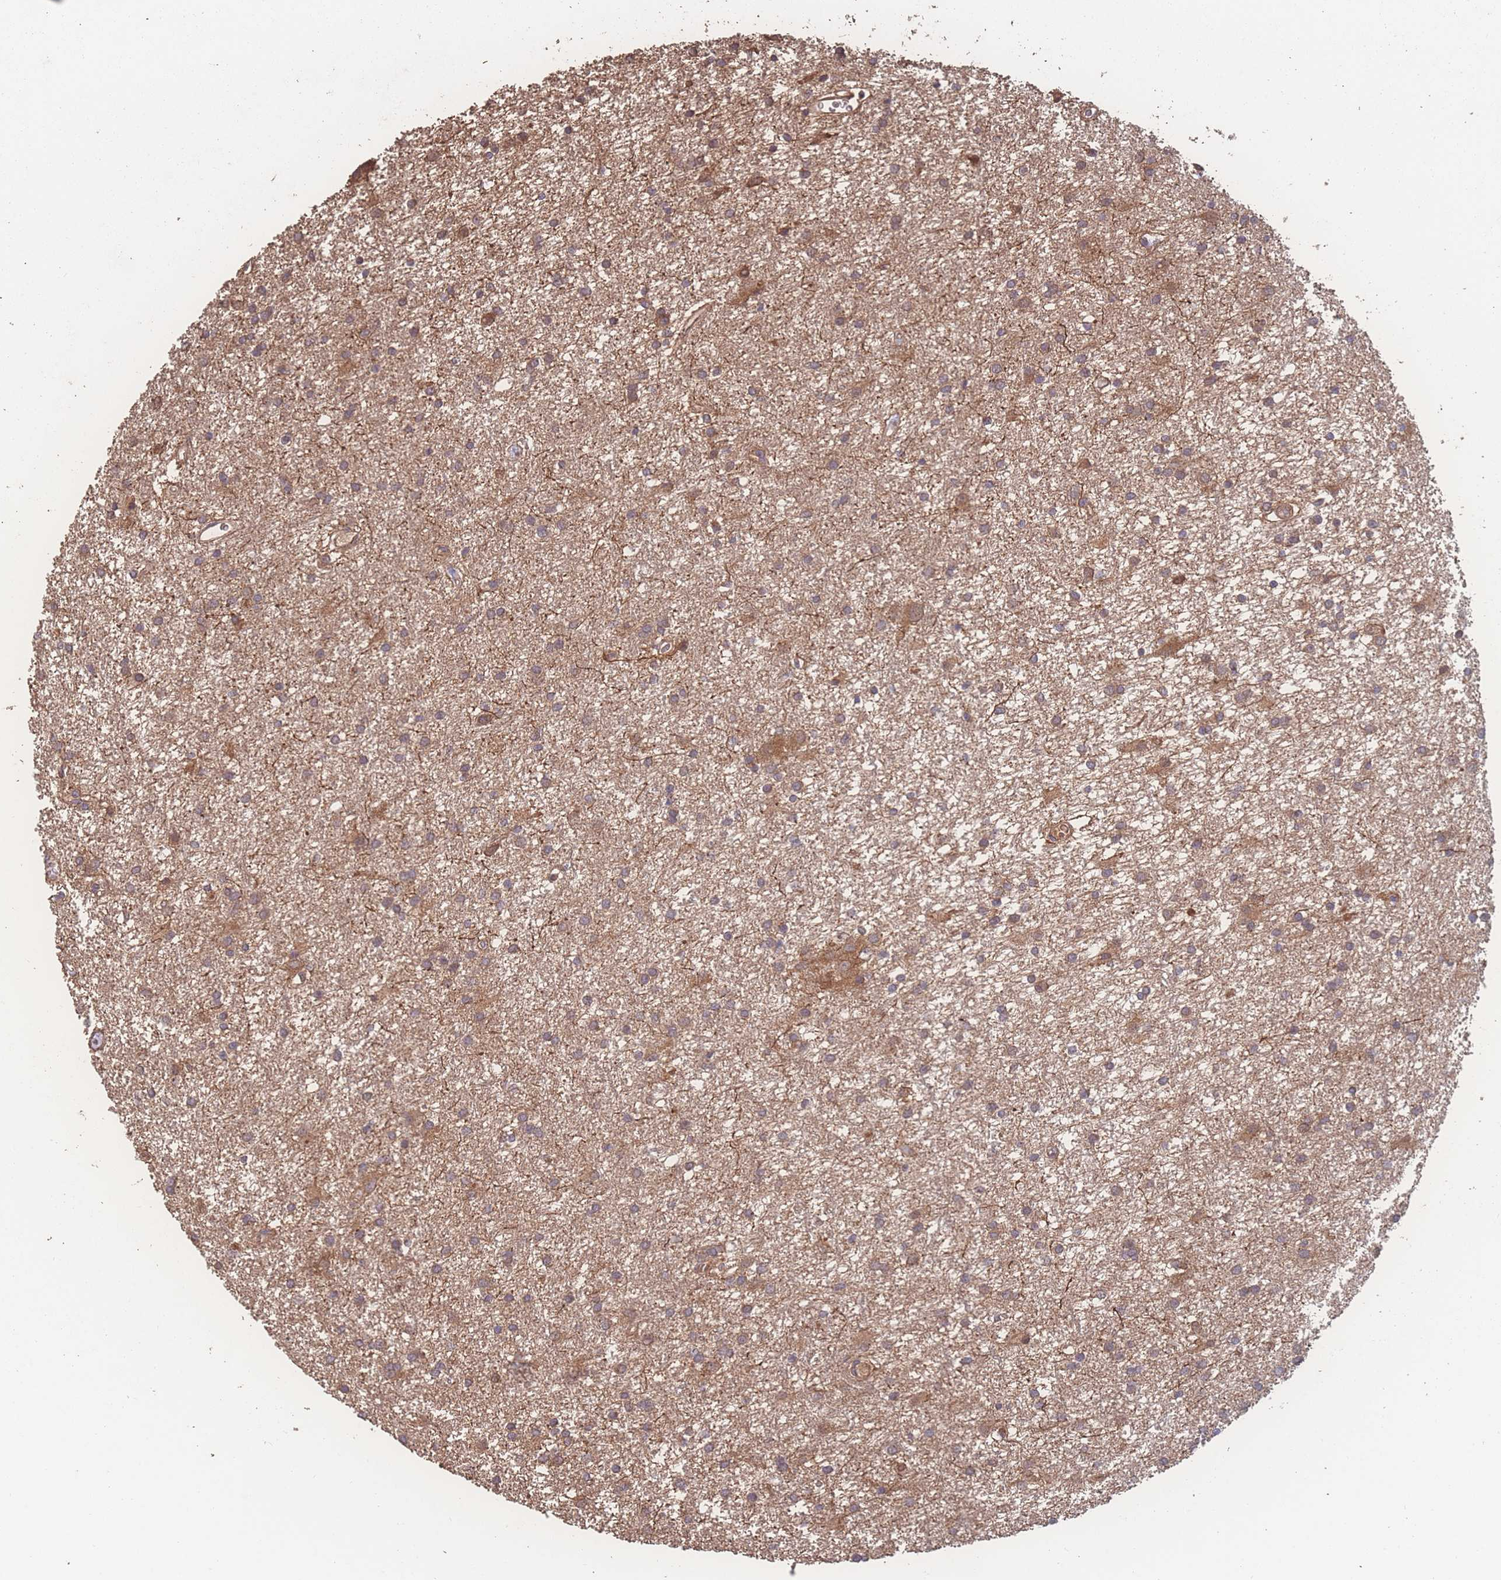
{"staining": {"intensity": "moderate", "quantity": "25%-75%", "location": "cytoplasmic/membranous"}, "tissue": "glioma", "cell_type": "Tumor cells", "image_type": "cancer", "snomed": [{"axis": "morphology", "description": "Glioma, malignant, High grade"}, {"axis": "topography", "description": "Brain"}], "caption": "Immunohistochemical staining of malignant glioma (high-grade) shows moderate cytoplasmic/membranous protein positivity in approximately 25%-75% of tumor cells.", "gene": "ATXN10", "patient": {"sex": "female", "age": 50}}